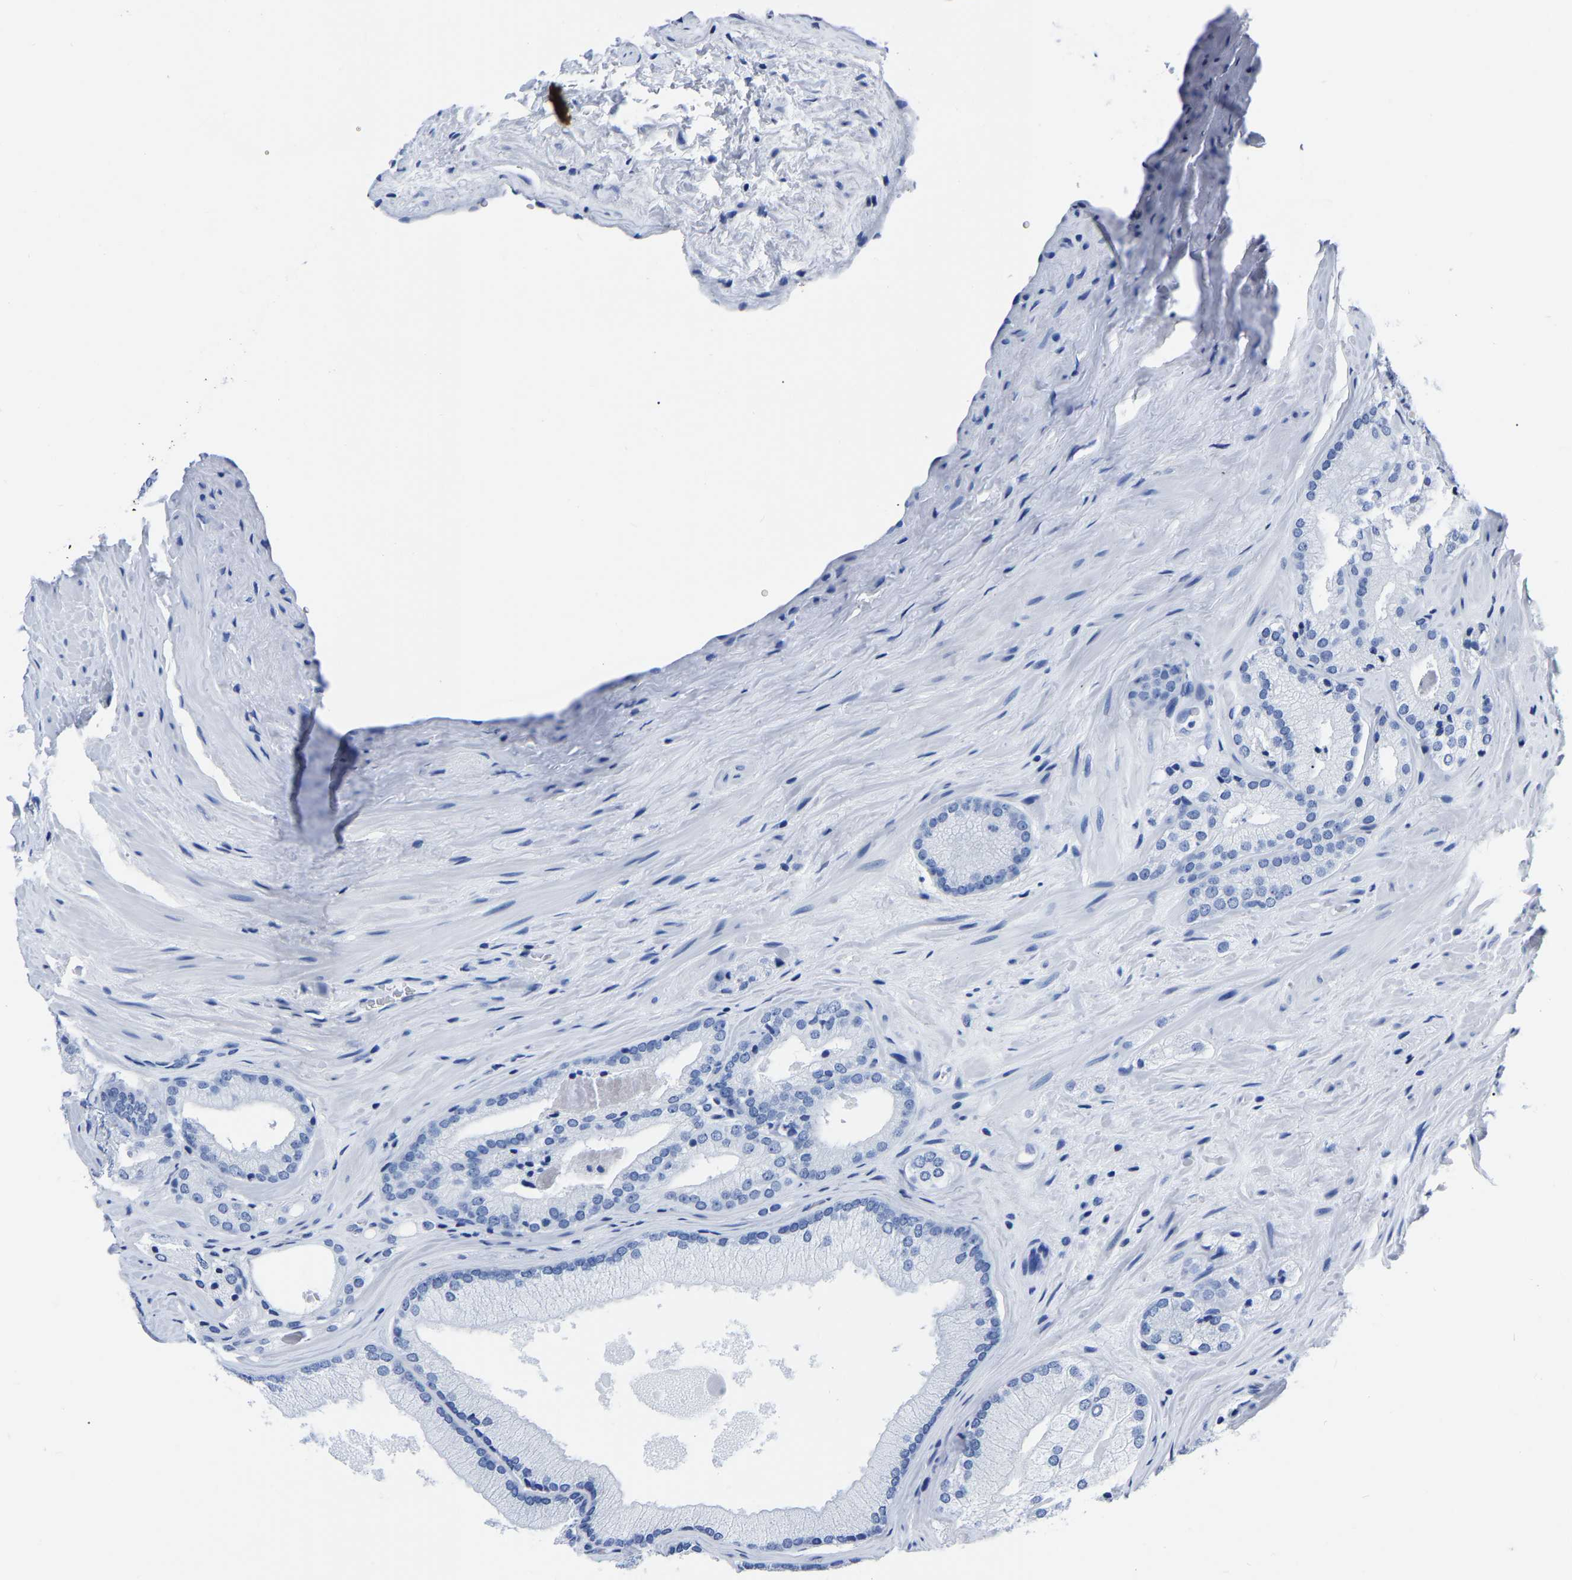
{"staining": {"intensity": "negative", "quantity": "none", "location": "none"}, "tissue": "prostate cancer", "cell_type": "Tumor cells", "image_type": "cancer", "snomed": [{"axis": "morphology", "description": "Adenocarcinoma, Low grade"}, {"axis": "topography", "description": "Prostate"}], "caption": "Prostate low-grade adenocarcinoma was stained to show a protein in brown. There is no significant expression in tumor cells.", "gene": "IMPG2", "patient": {"sex": "male", "age": 65}}